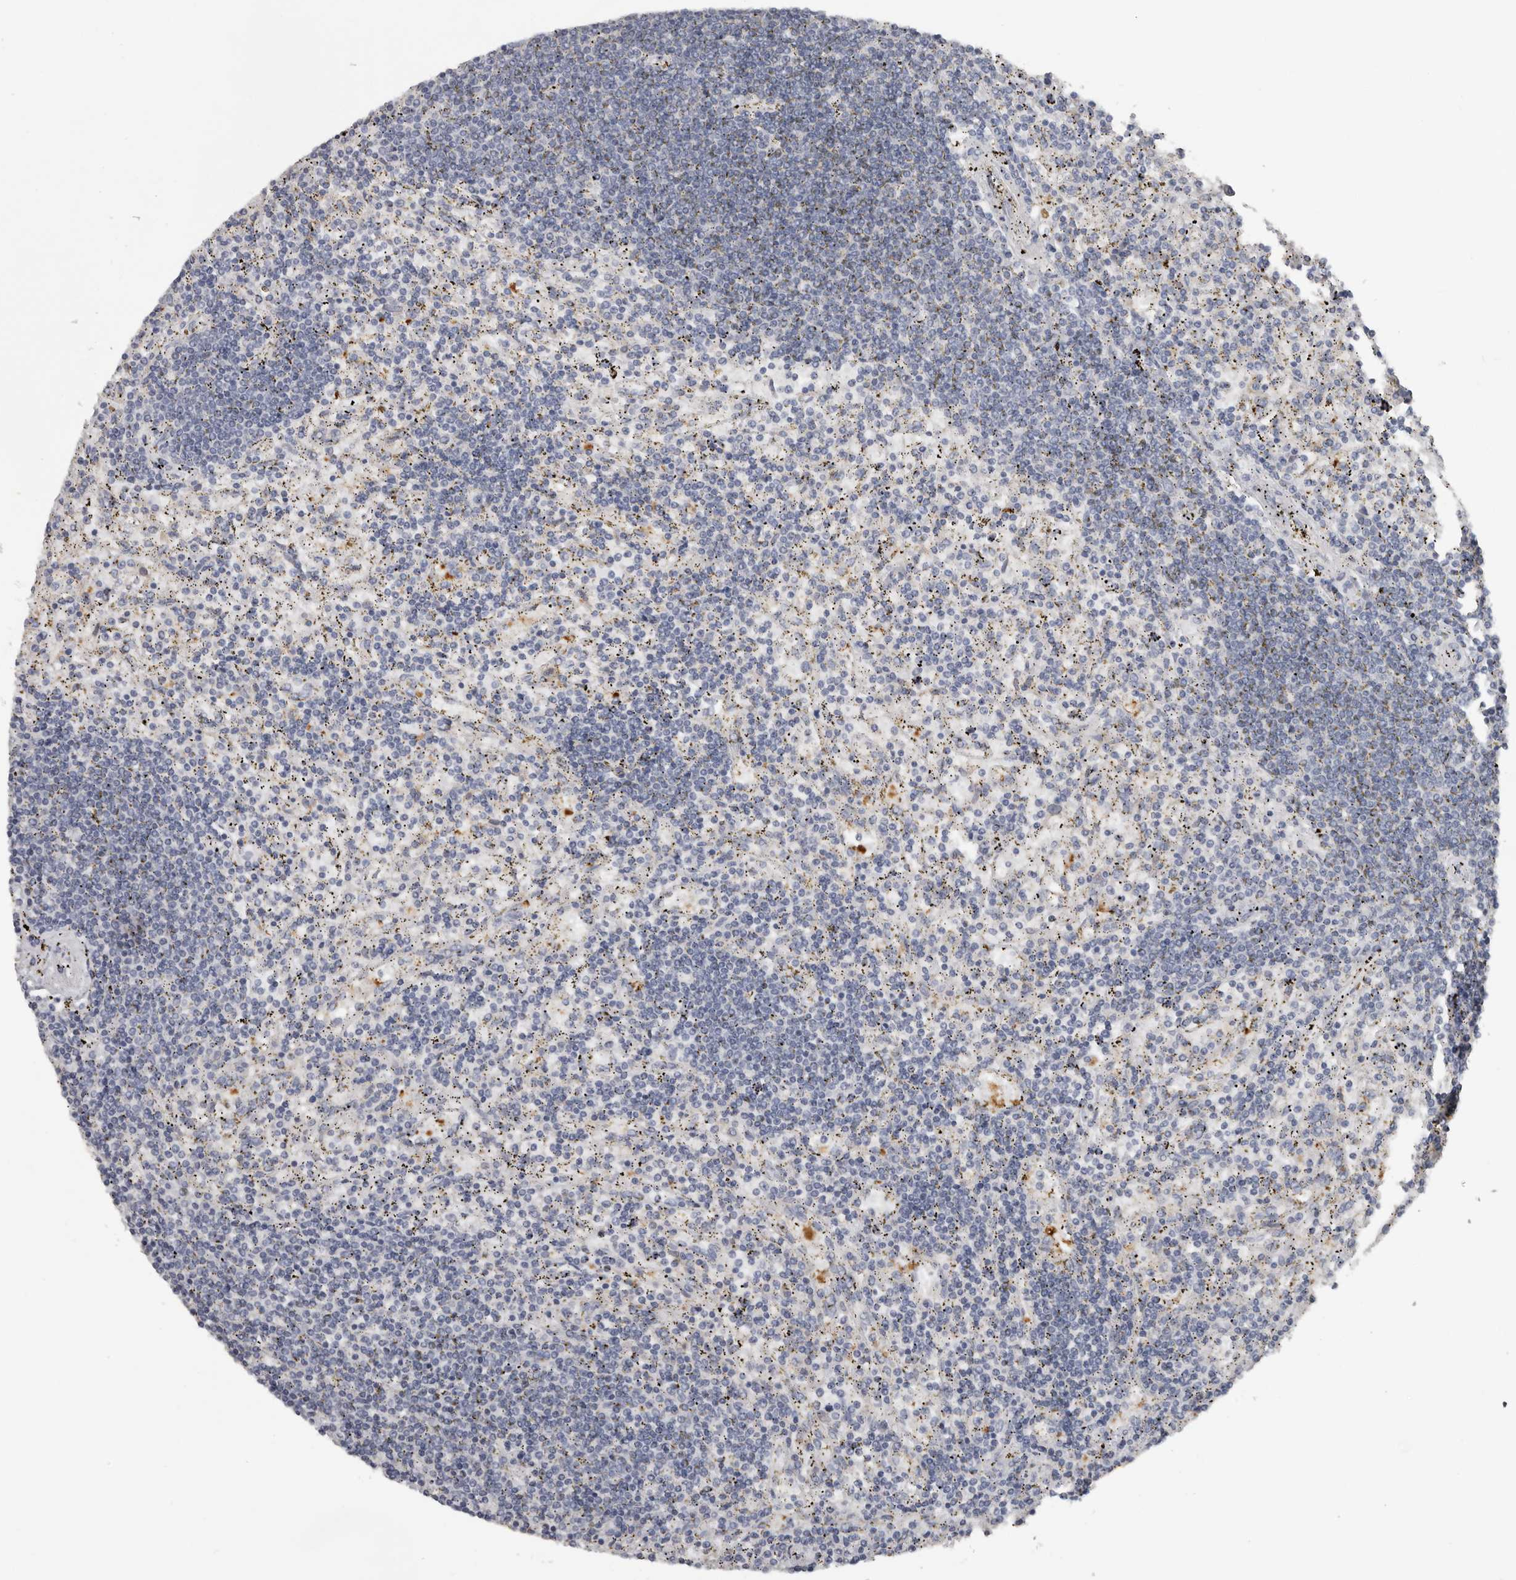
{"staining": {"intensity": "negative", "quantity": "none", "location": "none"}, "tissue": "lymphoma", "cell_type": "Tumor cells", "image_type": "cancer", "snomed": [{"axis": "morphology", "description": "Malignant lymphoma, non-Hodgkin's type, Low grade"}, {"axis": "topography", "description": "Spleen"}], "caption": "Immunohistochemistry photomicrograph of human low-grade malignant lymphoma, non-Hodgkin's type stained for a protein (brown), which reveals no staining in tumor cells.", "gene": "FABP7", "patient": {"sex": "male", "age": 76}}